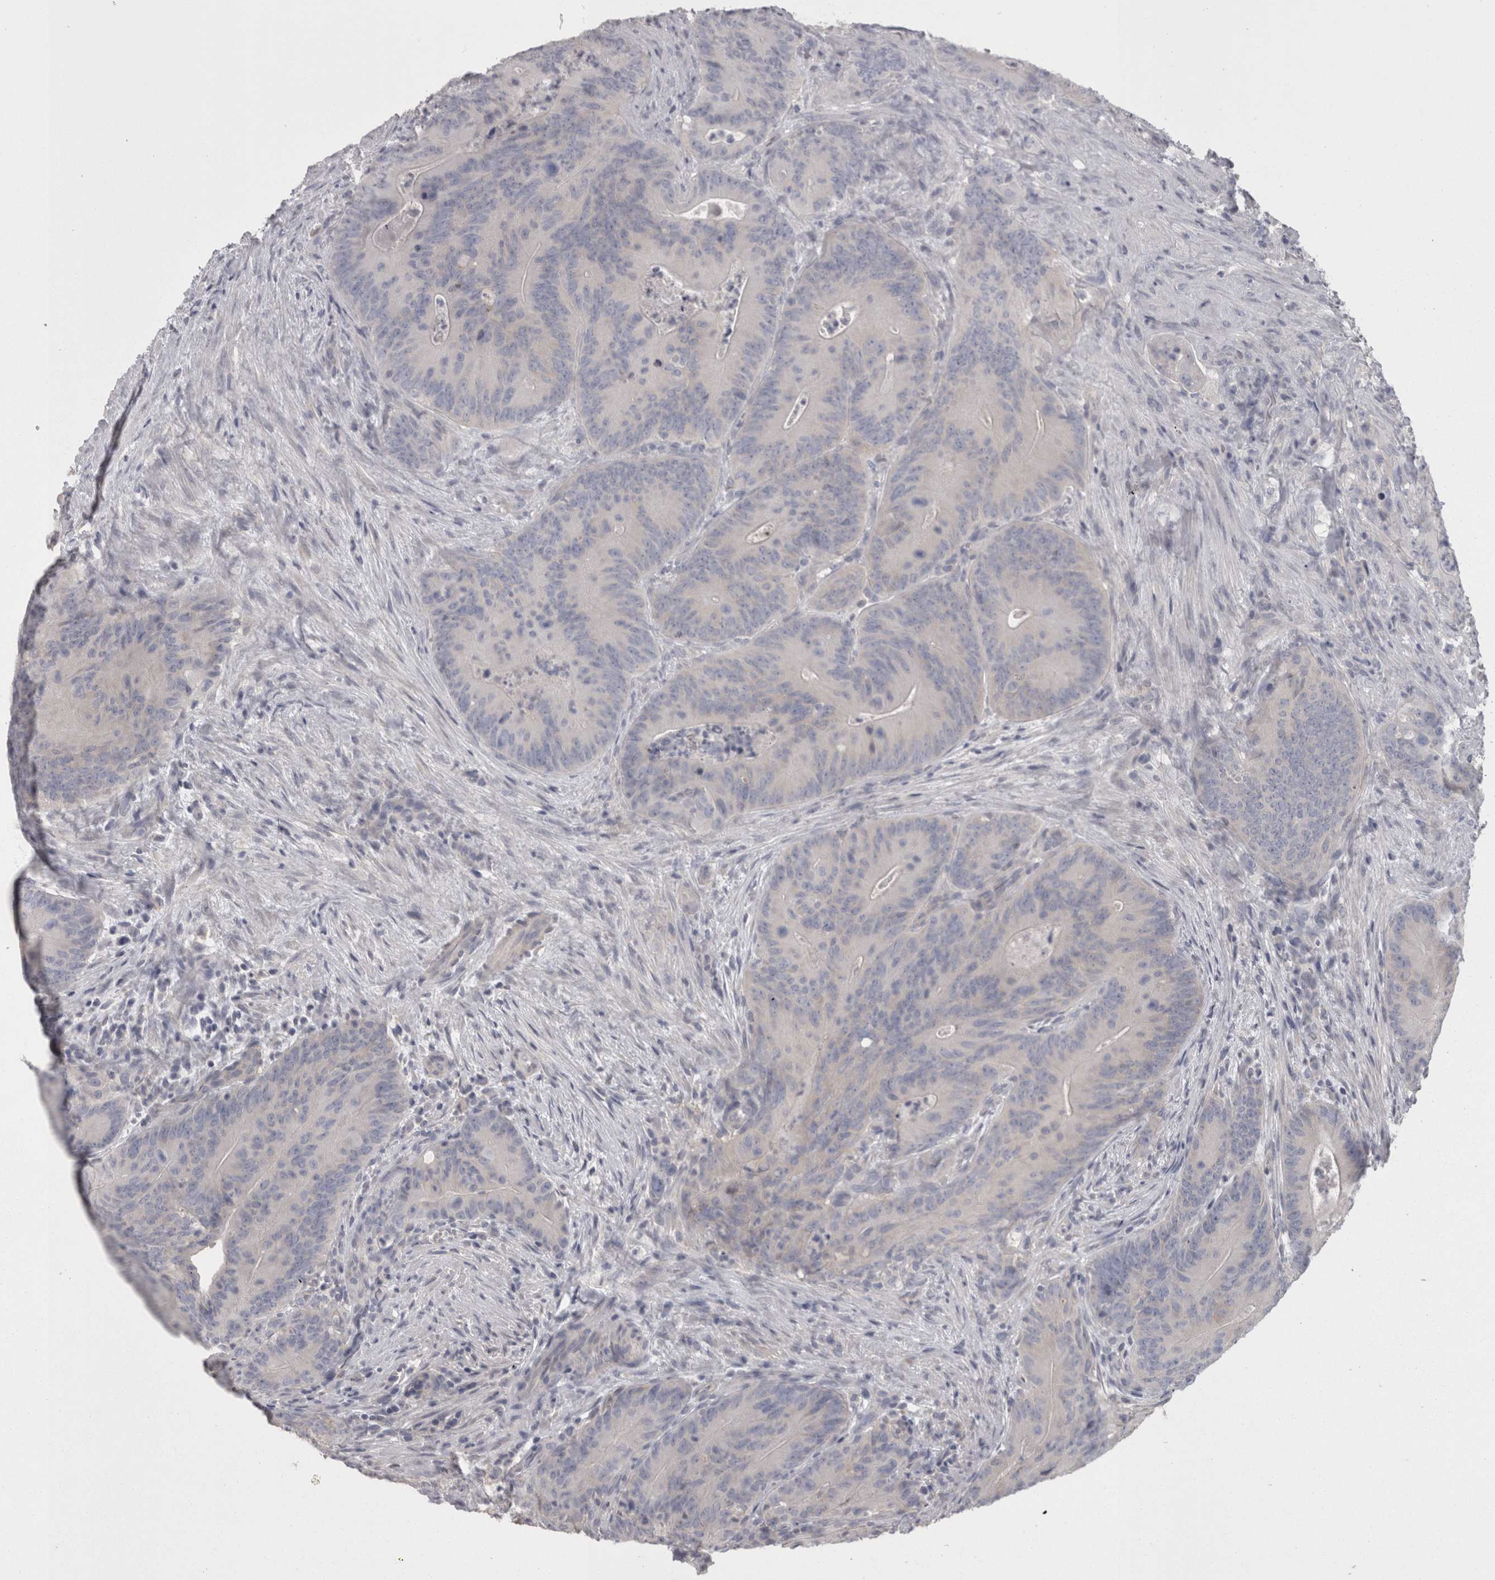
{"staining": {"intensity": "negative", "quantity": "none", "location": "none"}, "tissue": "colorectal cancer", "cell_type": "Tumor cells", "image_type": "cancer", "snomed": [{"axis": "morphology", "description": "Normal tissue, NOS"}, {"axis": "topography", "description": "Colon"}], "caption": "IHC micrograph of colorectal cancer stained for a protein (brown), which displays no expression in tumor cells.", "gene": "CAMK2D", "patient": {"sex": "female", "age": 82}}